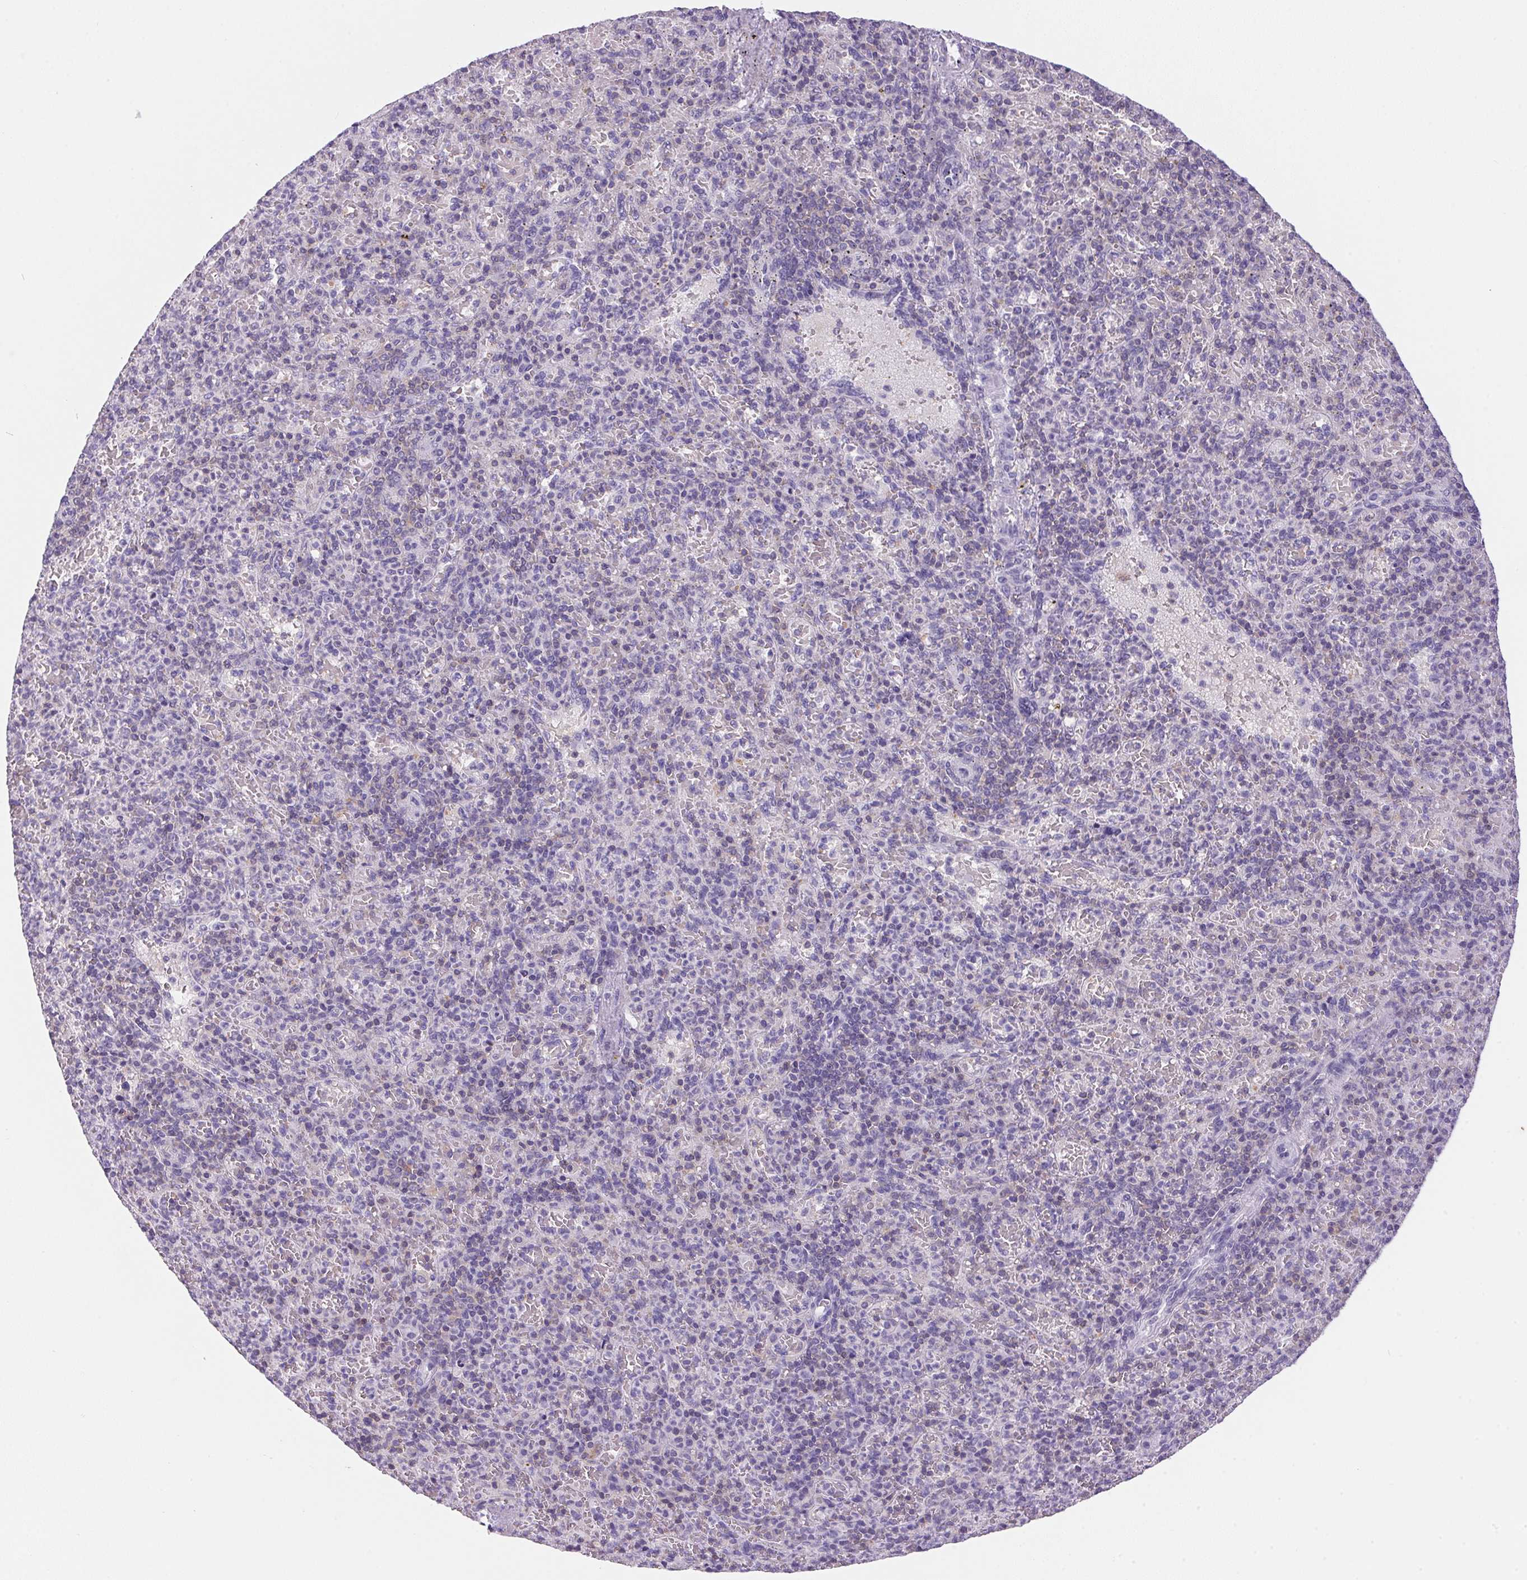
{"staining": {"intensity": "negative", "quantity": "none", "location": "none"}, "tissue": "spleen", "cell_type": "Cells in red pulp", "image_type": "normal", "snomed": [{"axis": "morphology", "description": "Normal tissue, NOS"}, {"axis": "topography", "description": "Spleen"}], "caption": "High magnification brightfield microscopy of unremarkable spleen stained with DAB (3,3'-diaminobenzidine) (brown) and counterstained with hematoxylin (blue): cells in red pulp show no significant positivity. Brightfield microscopy of immunohistochemistry stained with DAB (brown) and hematoxylin (blue), captured at high magnification.", "gene": "S100A2", "patient": {"sex": "female", "age": 74}}